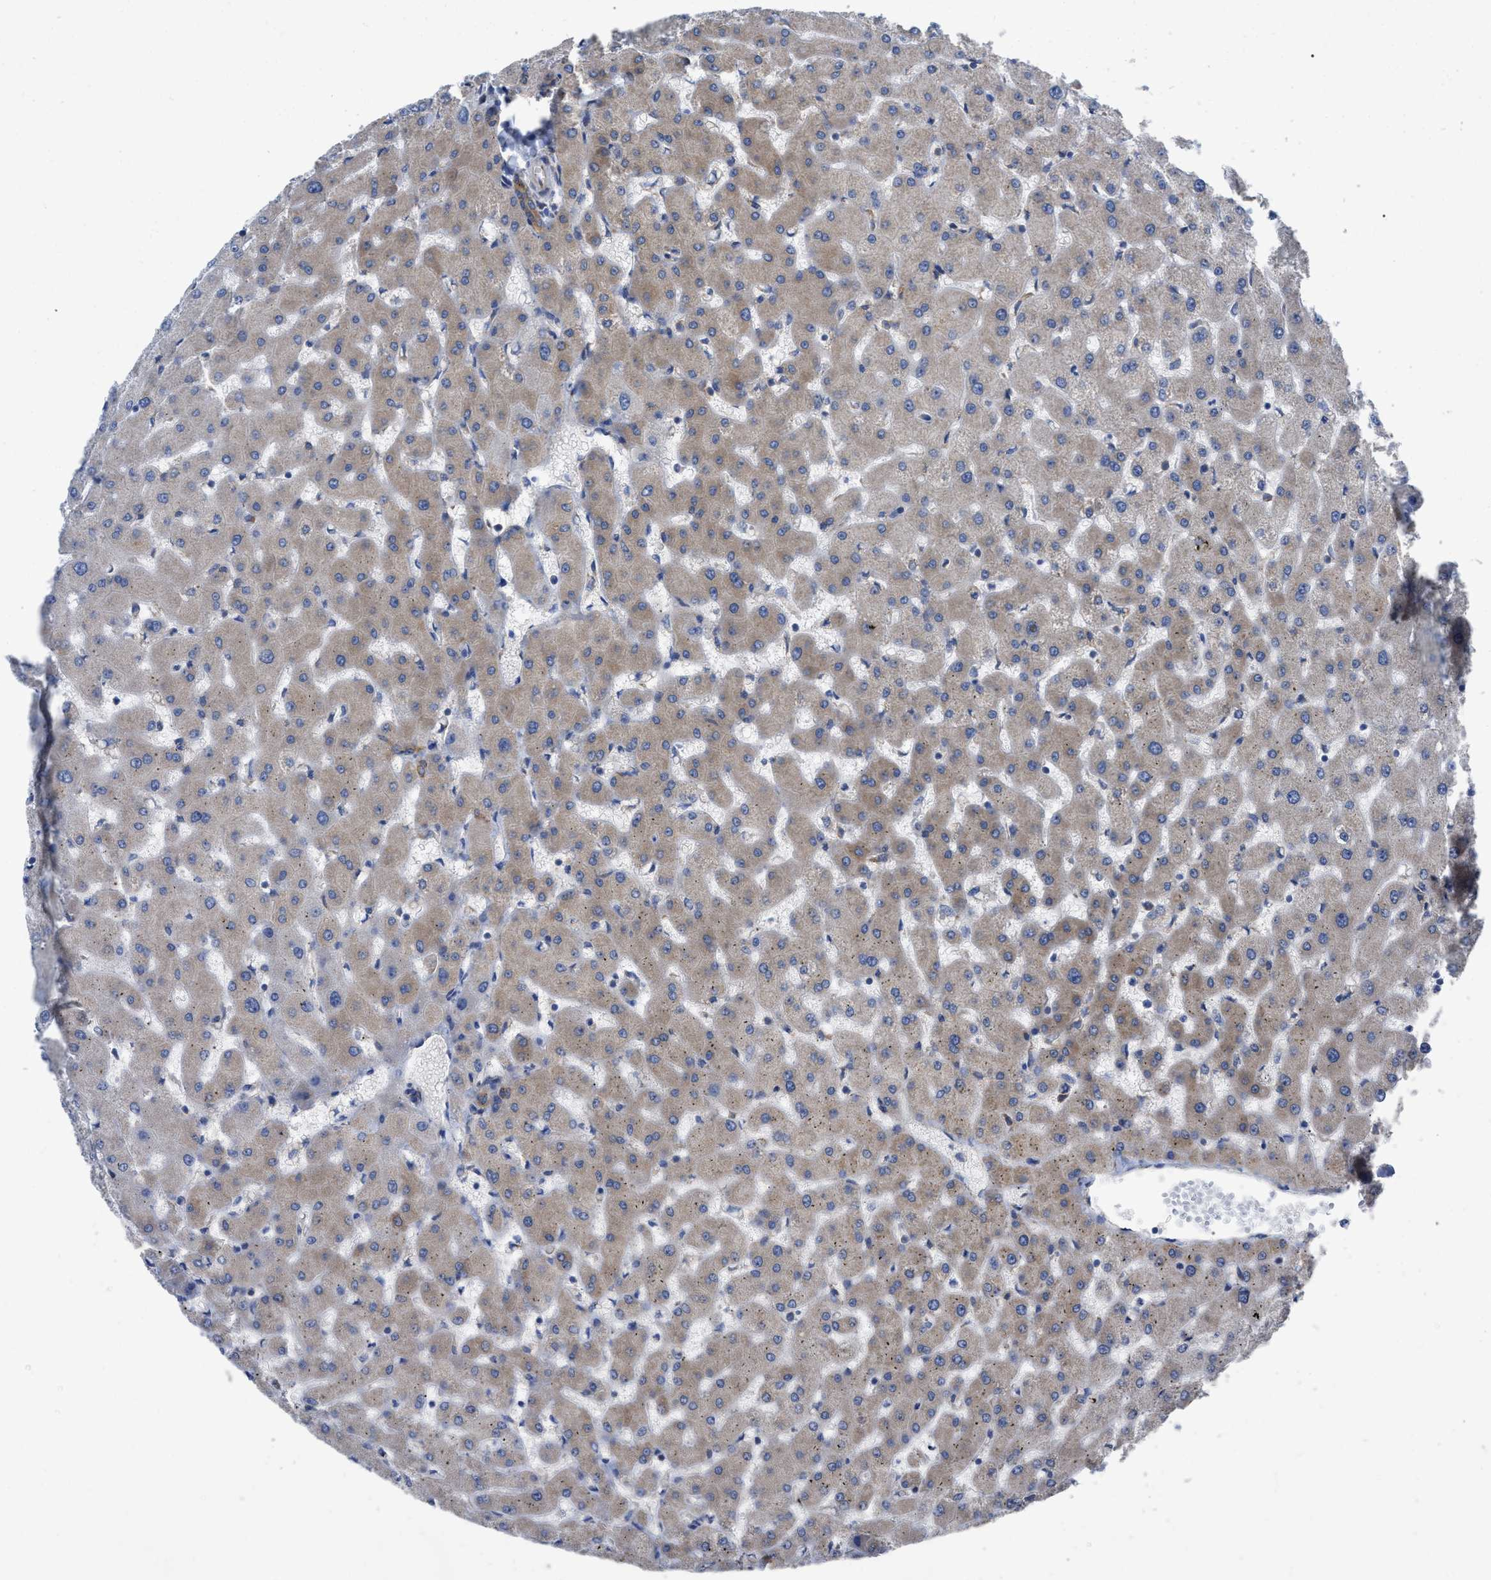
{"staining": {"intensity": "moderate", "quantity": ">75%", "location": "cytoplasmic/membranous"}, "tissue": "liver", "cell_type": "Cholangiocytes", "image_type": "normal", "snomed": [{"axis": "morphology", "description": "Normal tissue, NOS"}, {"axis": "topography", "description": "Liver"}], "caption": "Immunohistochemical staining of normal human liver shows medium levels of moderate cytoplasmic/membranous expression in about >75% of cholangiocytes.", "gene": "FAM120A", "patient": {"sex": "female", "age": 63}}